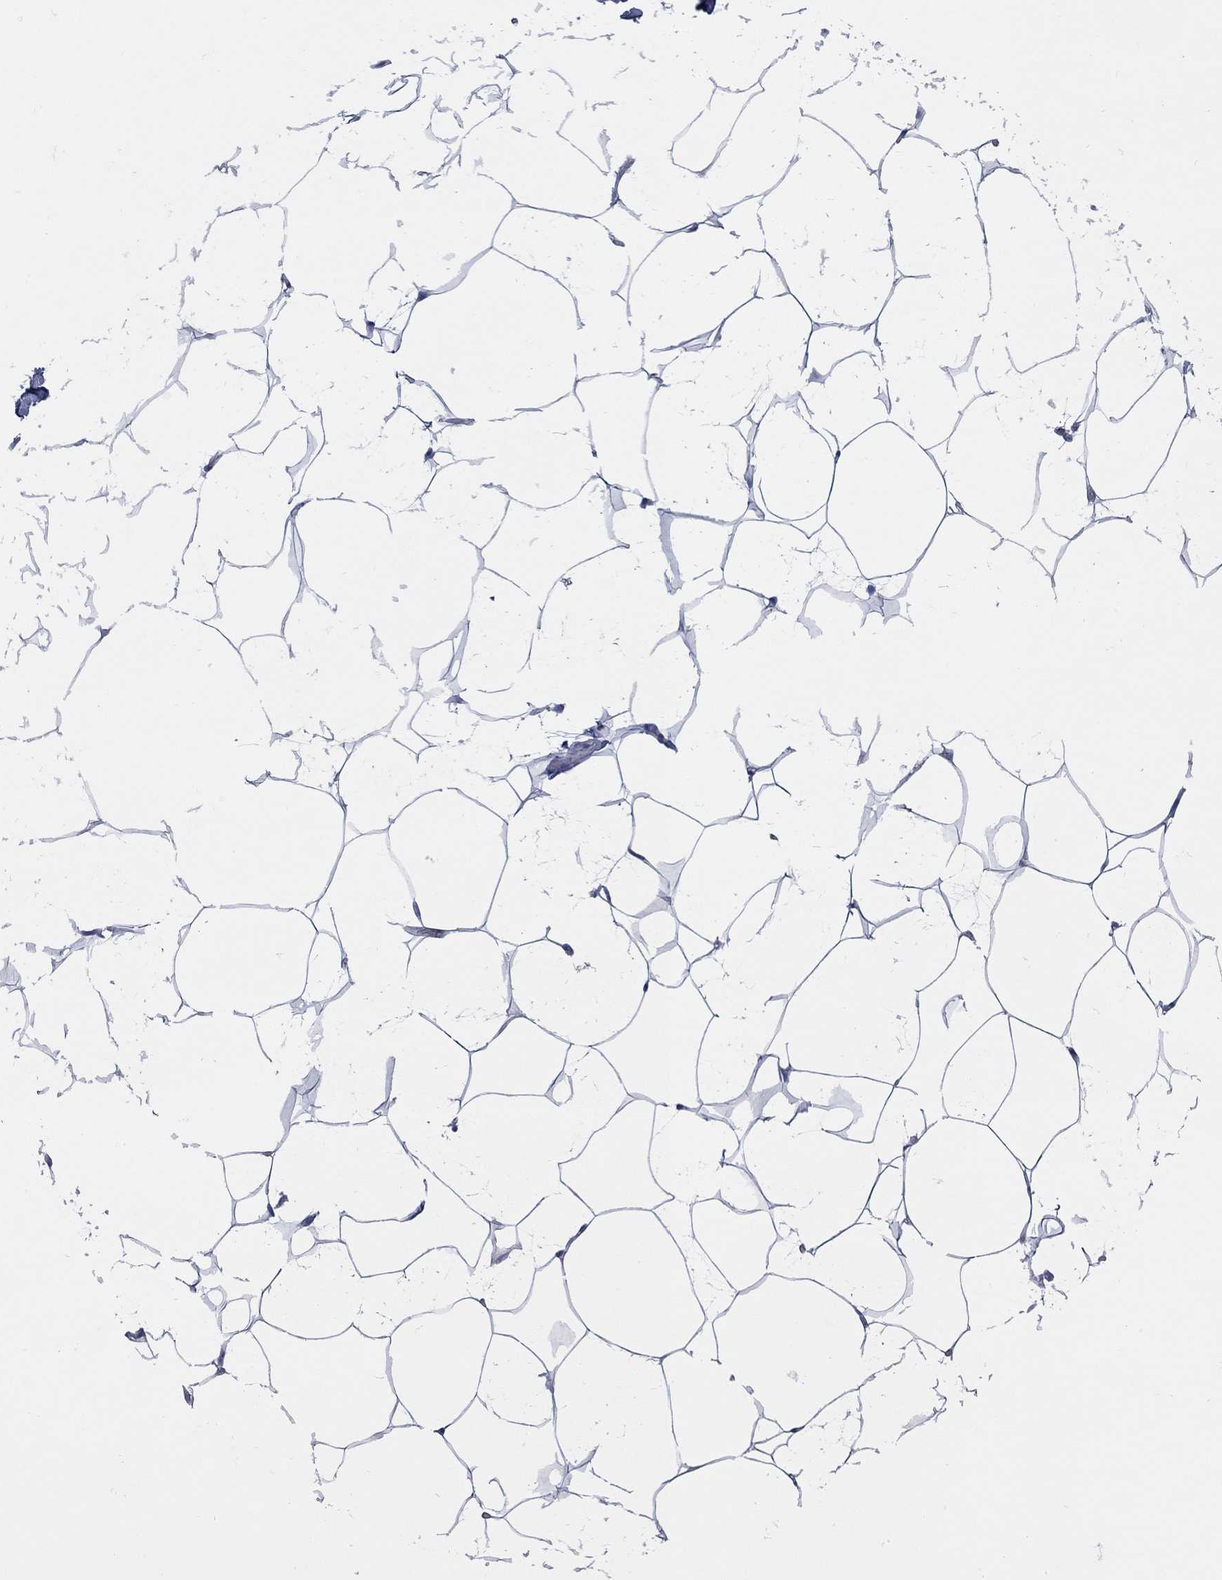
{"staining": {"intensity": "negative", "quantity": "none", "location": "none"}, "tissue": "breast", "cell_type": "Adipocytes", "image_type": "normal", "snomed": [{"axis": "morphology", "description": "Normal tissue, NOS"}, {"axis": "topography", "description": "Breast"}], "caption": "An immunohistochemistry (IHC) image of unremarkable breast is shown. There is no staining in adipocytes of breast. (DAB (3,3'-diaminobenzidine) immunohistochemistry (IHC), high magnification).", "gene": "PDZD3", "patient": {"sex": "female", "age": 32}}